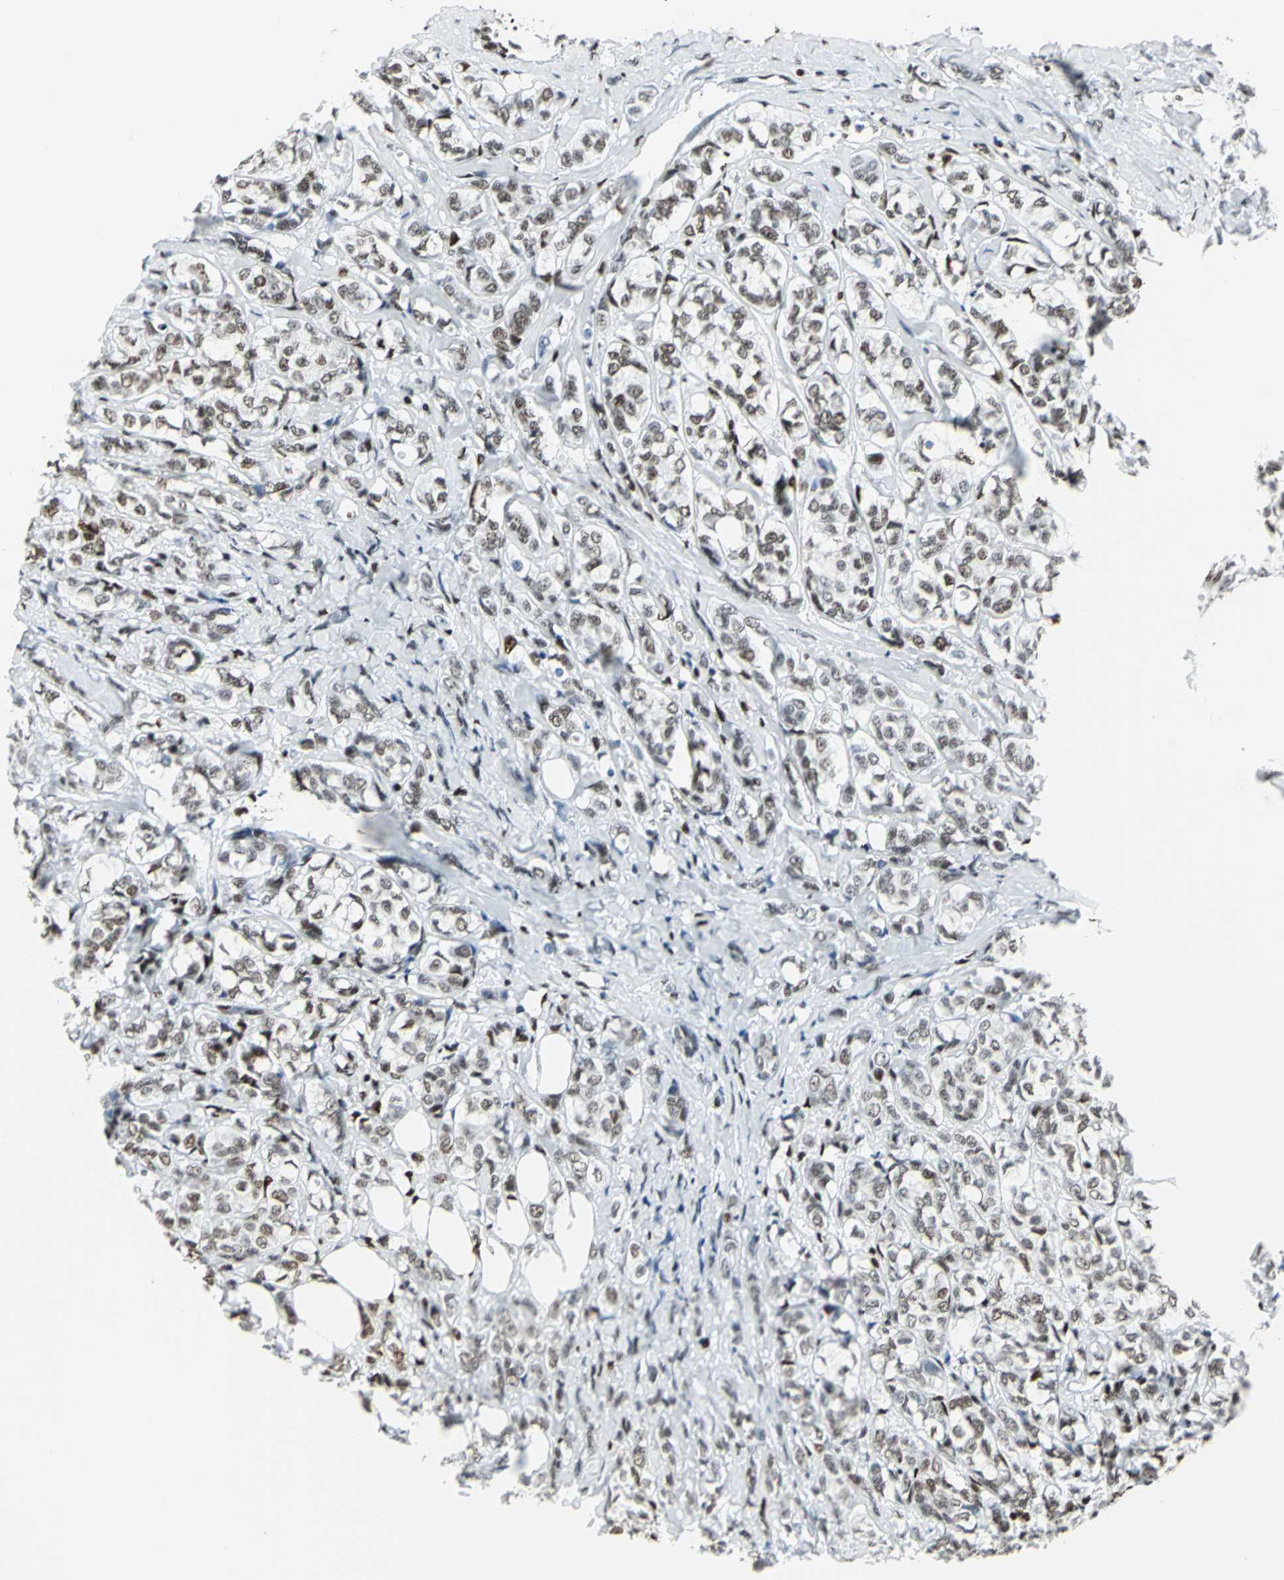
{"staining": {"intensity": "moderate", "quantity": ">75%", "location": "nuclear"}, "tissue": "breast cancer", "cell_type": "Tumor cells", "image_type": "cancer", "snomed": [{"axis": "morphology", "description": "Lobular carcinoma"}, {"axis": "topography", "description": "Breast"}], "caption": "Protein analysis of breast cancer (lobular carcinoma) tissue shows moderate nuclear positivity in approximately >75% of tumor cells.", "gene": "HDAC2", "patient": {"sex": "female", "age": 60}}